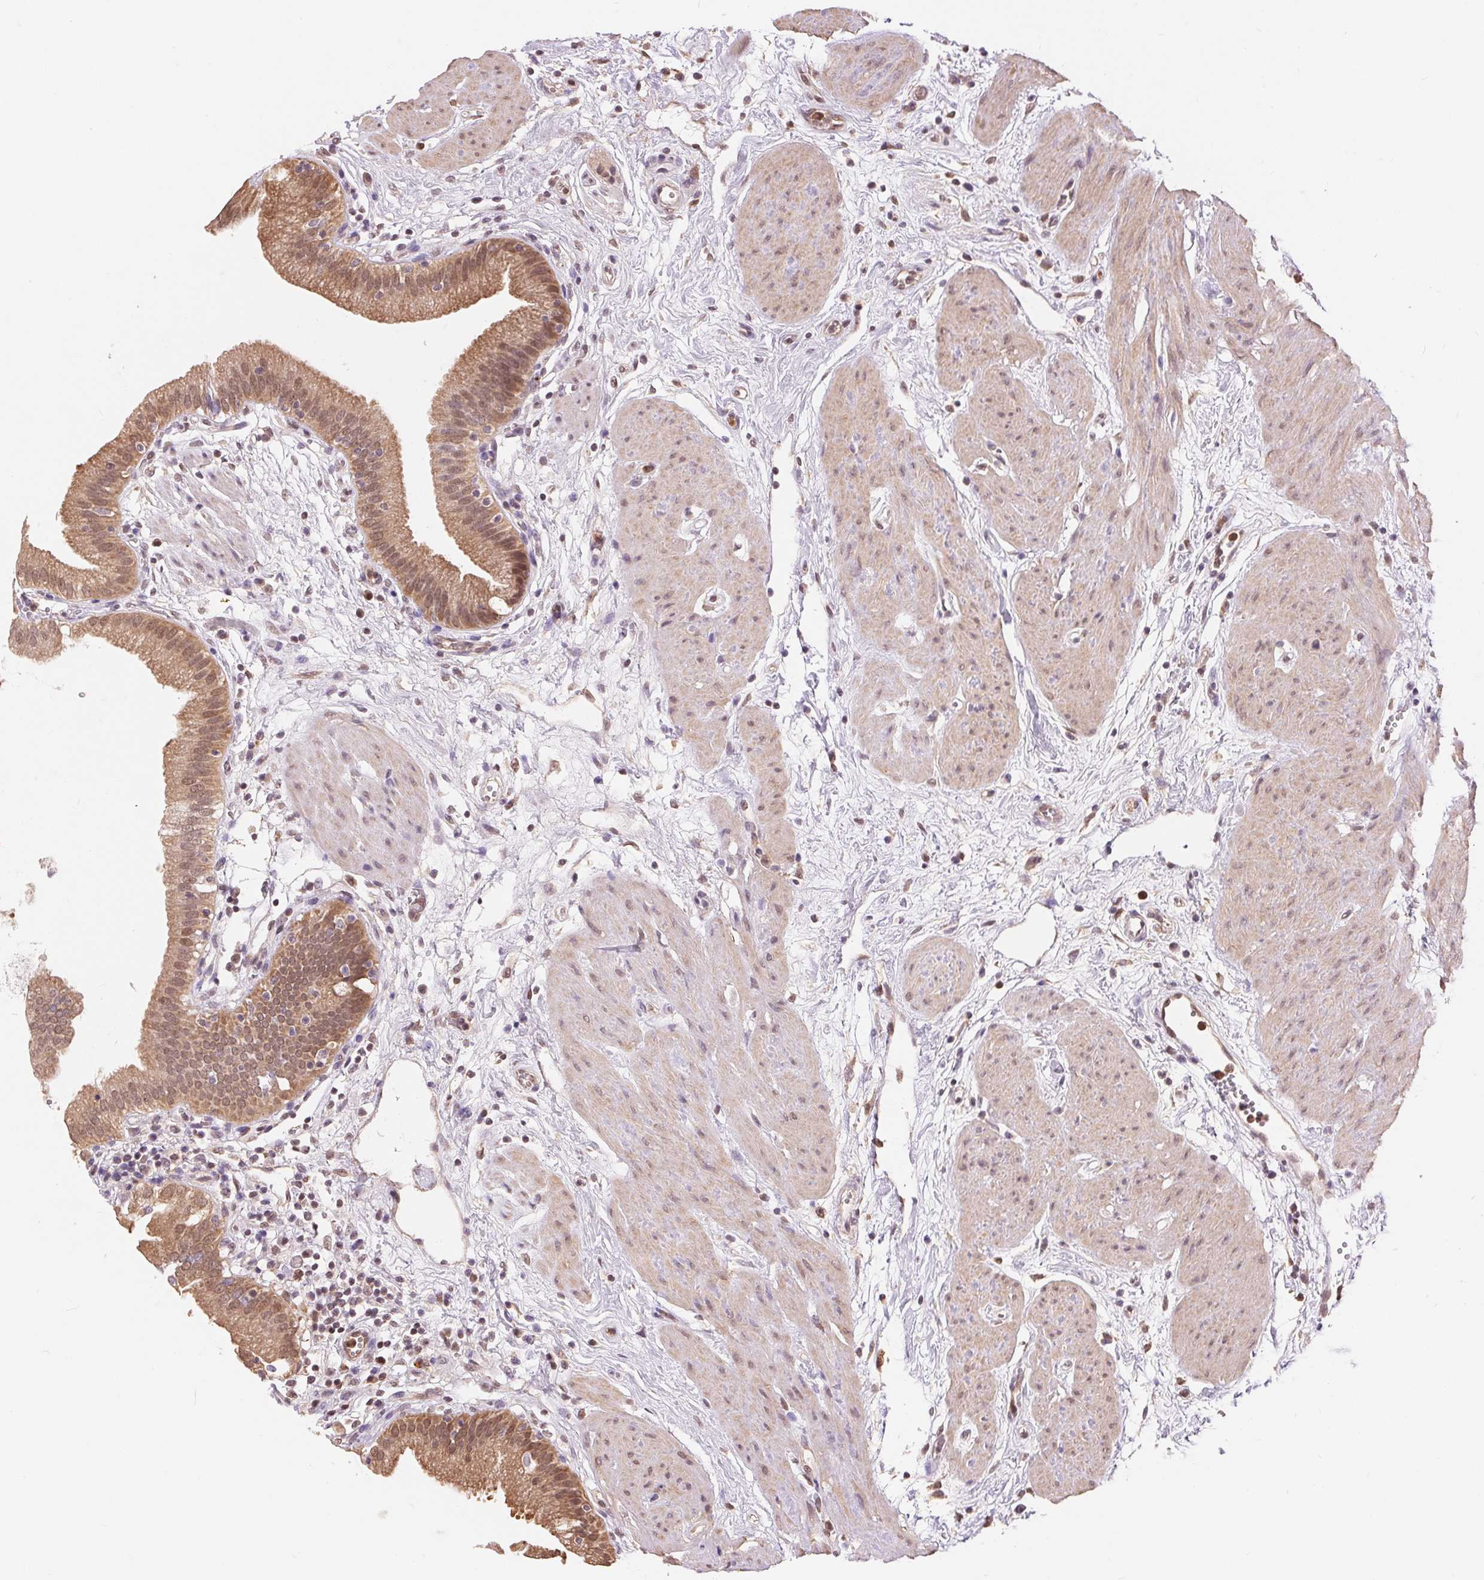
{"staining": {"intensity": "moderate", "quantity": ">75%", "location": "cytoplasmic/membranous,nuclear"}, "tissue": "gallbladder", "cell_type": "Glandular cells", "image_type": "normal", "snomed": [{"axis": "morphology", "description": "Normal tissue, NOS"}, {"axis": "topography", "description": "Gallbladder"}], "caption": "Protein expression by IHC reveals moderate cytoplasmic/membranous,nuclear expression in approximately >75% of glandular cells in unremarkable gallbladder.", "gene": "TMEM273", "patient": {"sex": "female", "age": 65}}